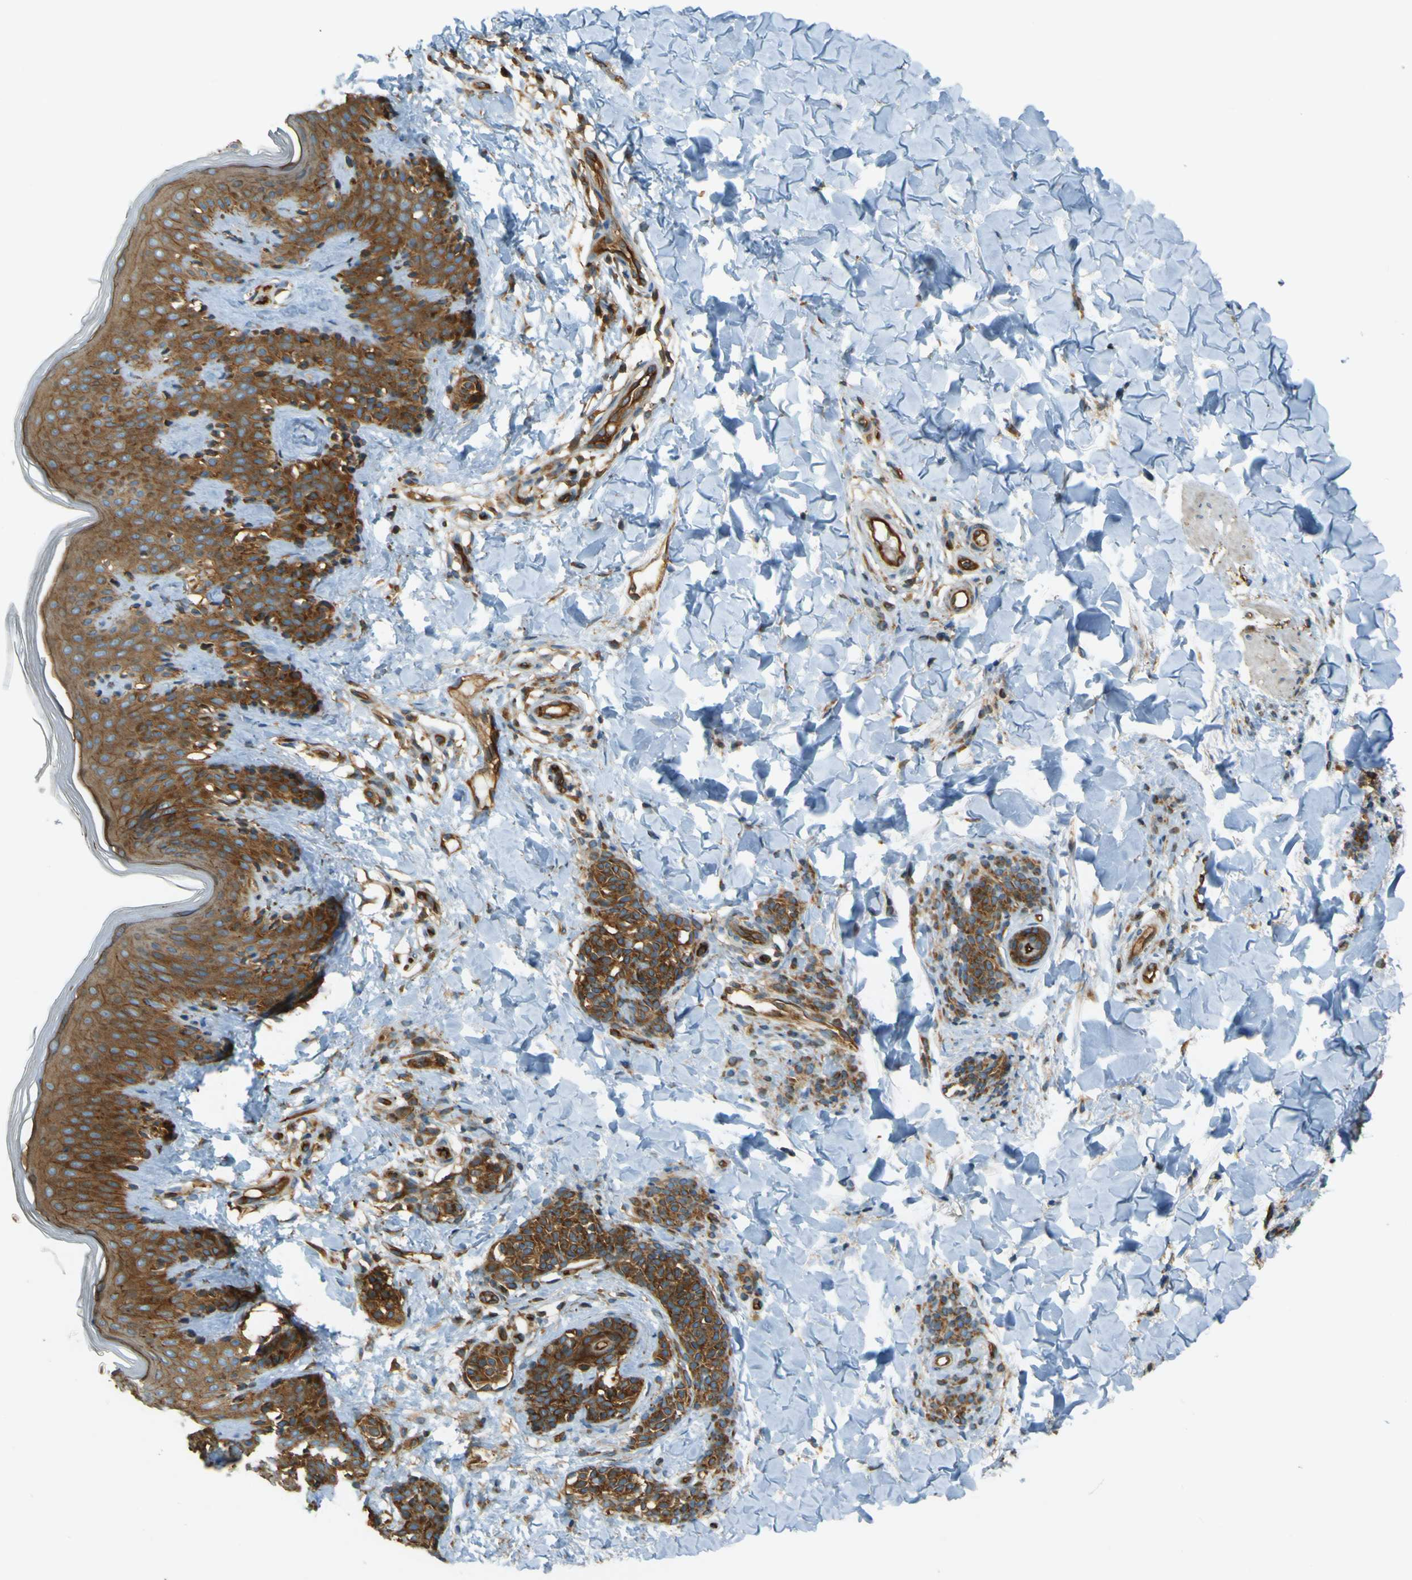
{"staining": {"intensity": "weak", "quantity": ">75%", "location": "cytoplasmic/membranous"}, "tissue": "skin", "cell_type": "Fibroblasts", "image_type": "normal", "snomed": [{"axis": "morphology", "description": "Normal tissue, NOS"}, {"axis": "topography", "description": "Skin"}], "caption": "Immunohistochemical staining of benign human skin exhibits low levels of weak cytoplasmic/membranous staining in approximately >75% of fibroblasts. The protein of interest is shown in brown color, while the nuclei are stained blue.", "gene": "DNAJC5", "patient": {"sex": "male", "age": 16}}